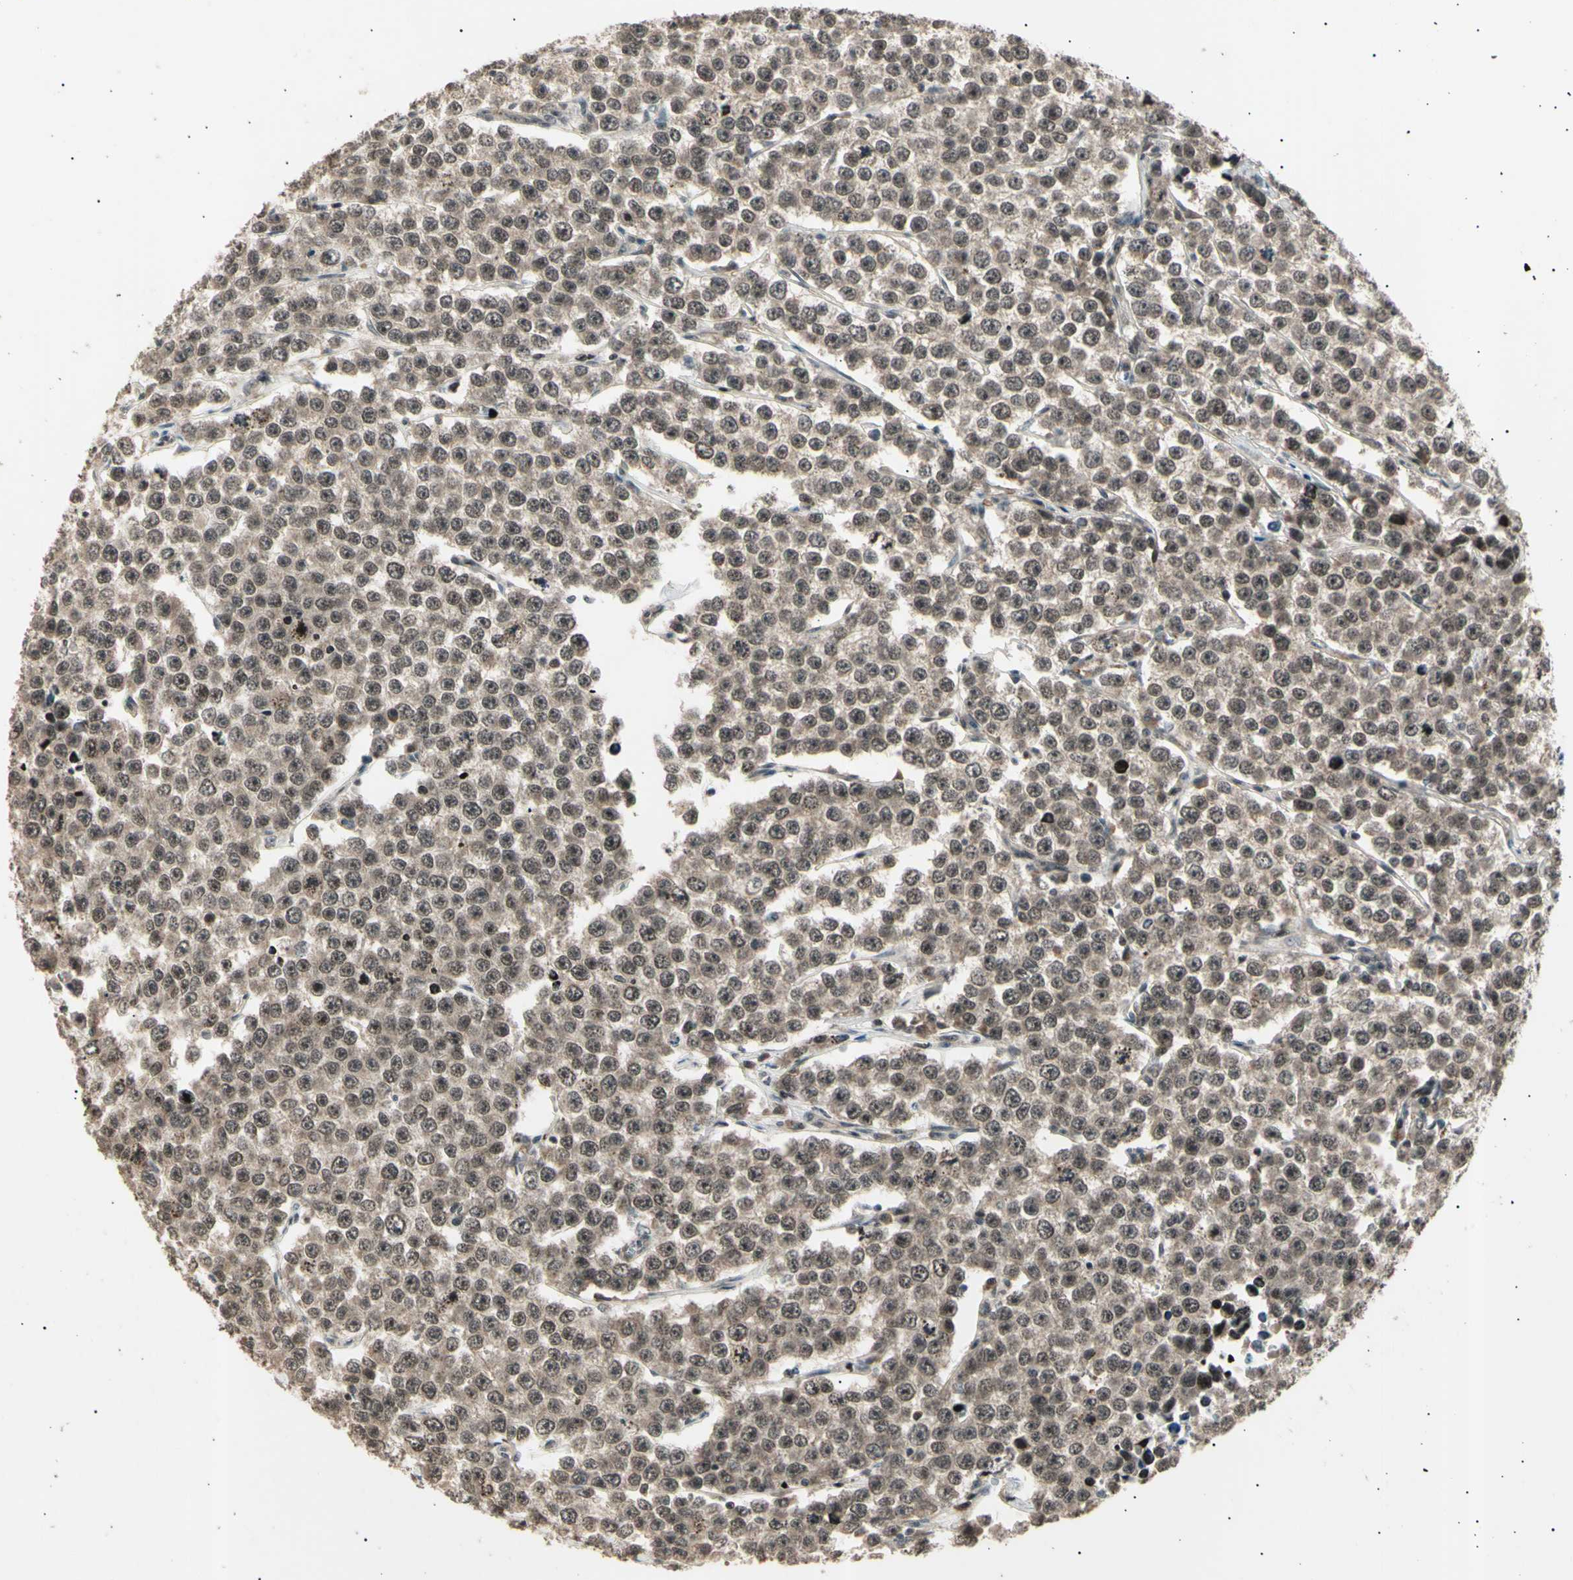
{"staining": {"intensity": "weak", "quantity": ">75%", "location": "cytoplasmic/membranous,nuclear"}, "tissue": "testis cancer", "cell_type": "Tumor cells", "image_type": "cancer", "snomed": [{"axis": "morphology", "description": "Seminoma, NOS"}, {"axis": "morphology", "description": "Carcinoma, Embryonal, NOS"}, {"axis": "topography", "description": "Testis"}], "caption": "Testis seminoma stained with a protein marker exhibits weak staining in tumor cells.", "gene": "NUAK2", "patient": {"sex": "male", "age": 52}}